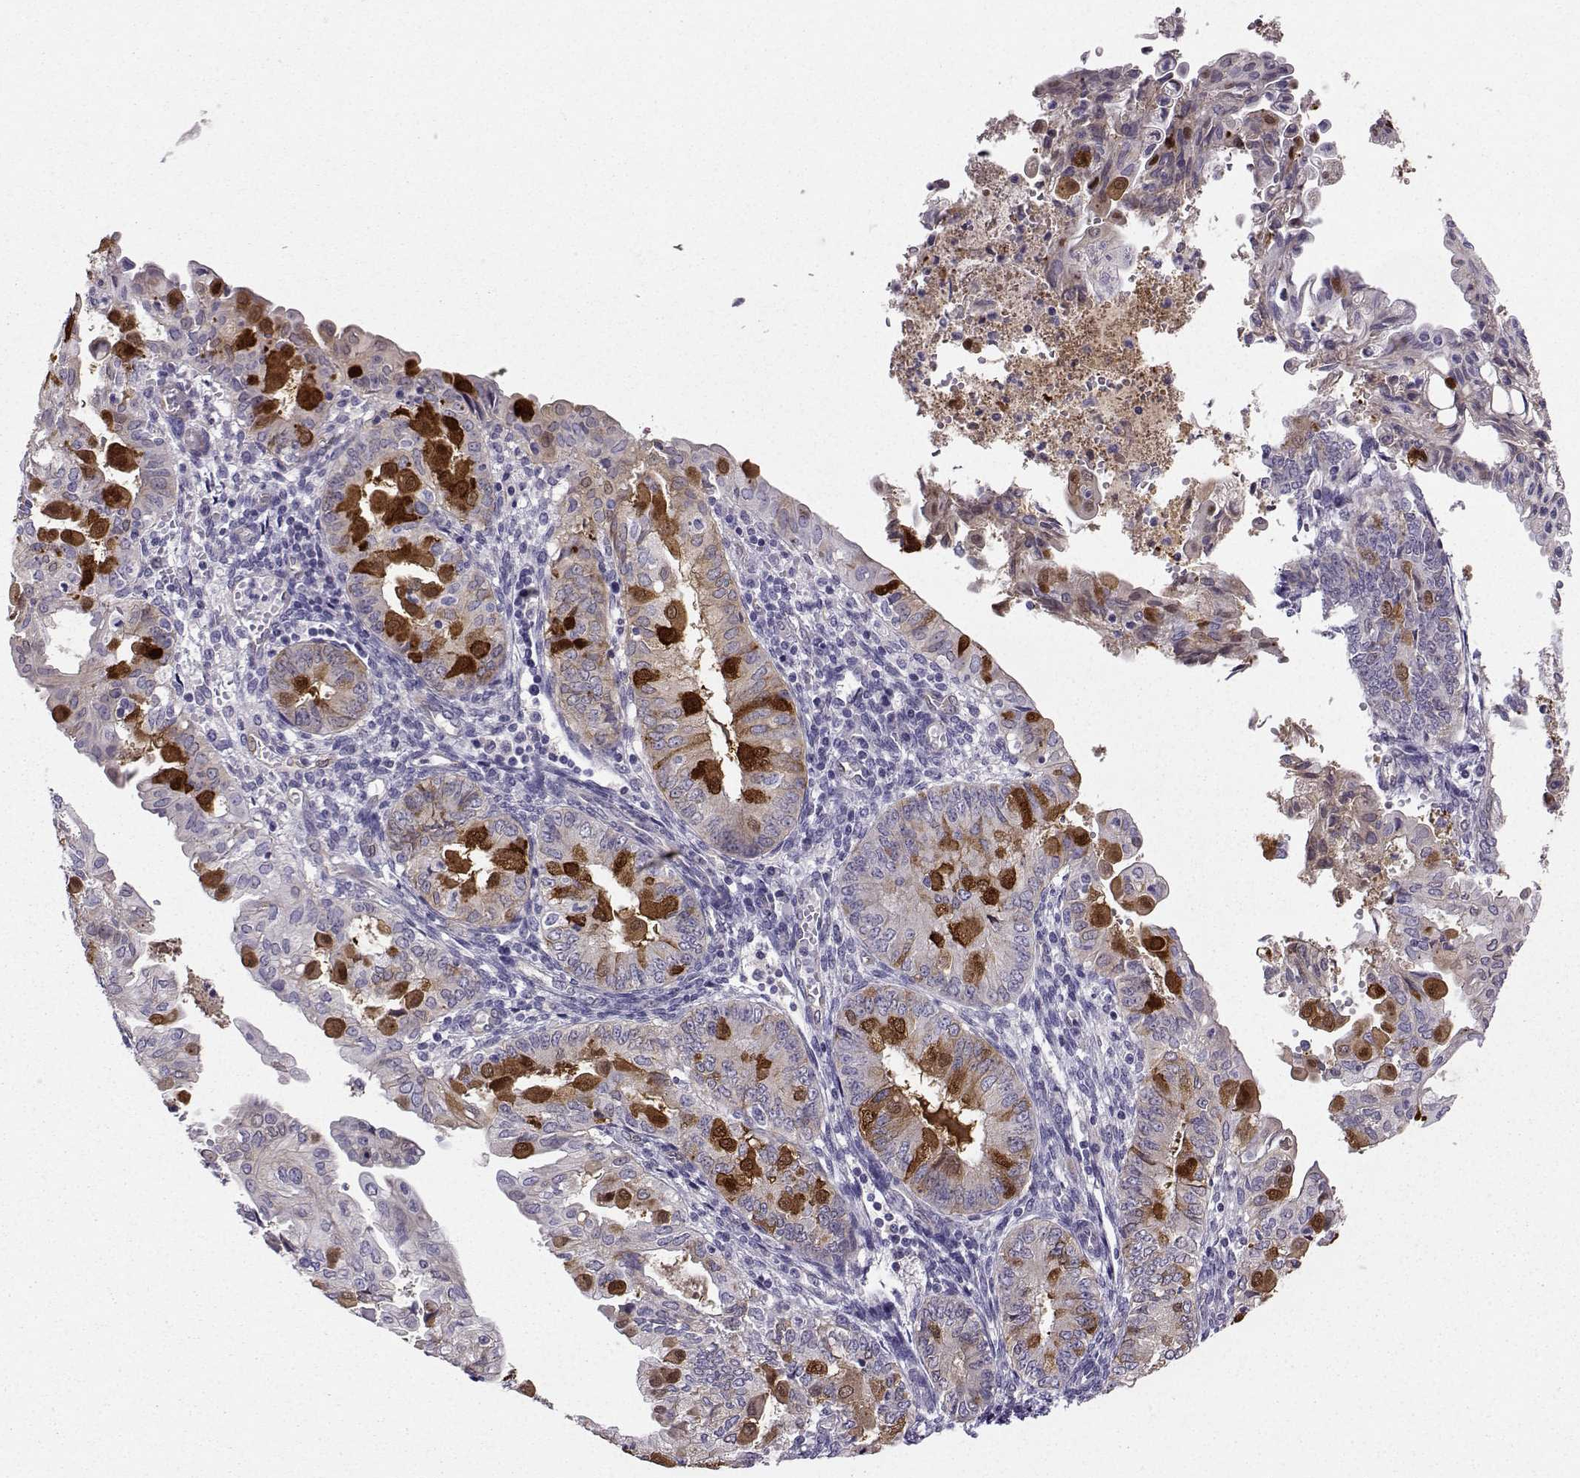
{"staining": {"intensity": "strong", "quantity": "<25%", "location": "cytoplasmic/membranous"}, "tissue": "endometrial cancer", "cell_type": "Tumor cells", "image_type": "cancer", "snomed": [{"axis": "morphology", "description": "Adenocarcinoma, NOS"}, {"axis": "topography", "description": "Endometrium"}], "caption": "A brown stain highlights strong cytoplasmic/membranous expression of a protein in human endometrial adenocarcinoma tumor cells.", "gene": "NQO1", "patient": {"sex": "female", "age": 68}}